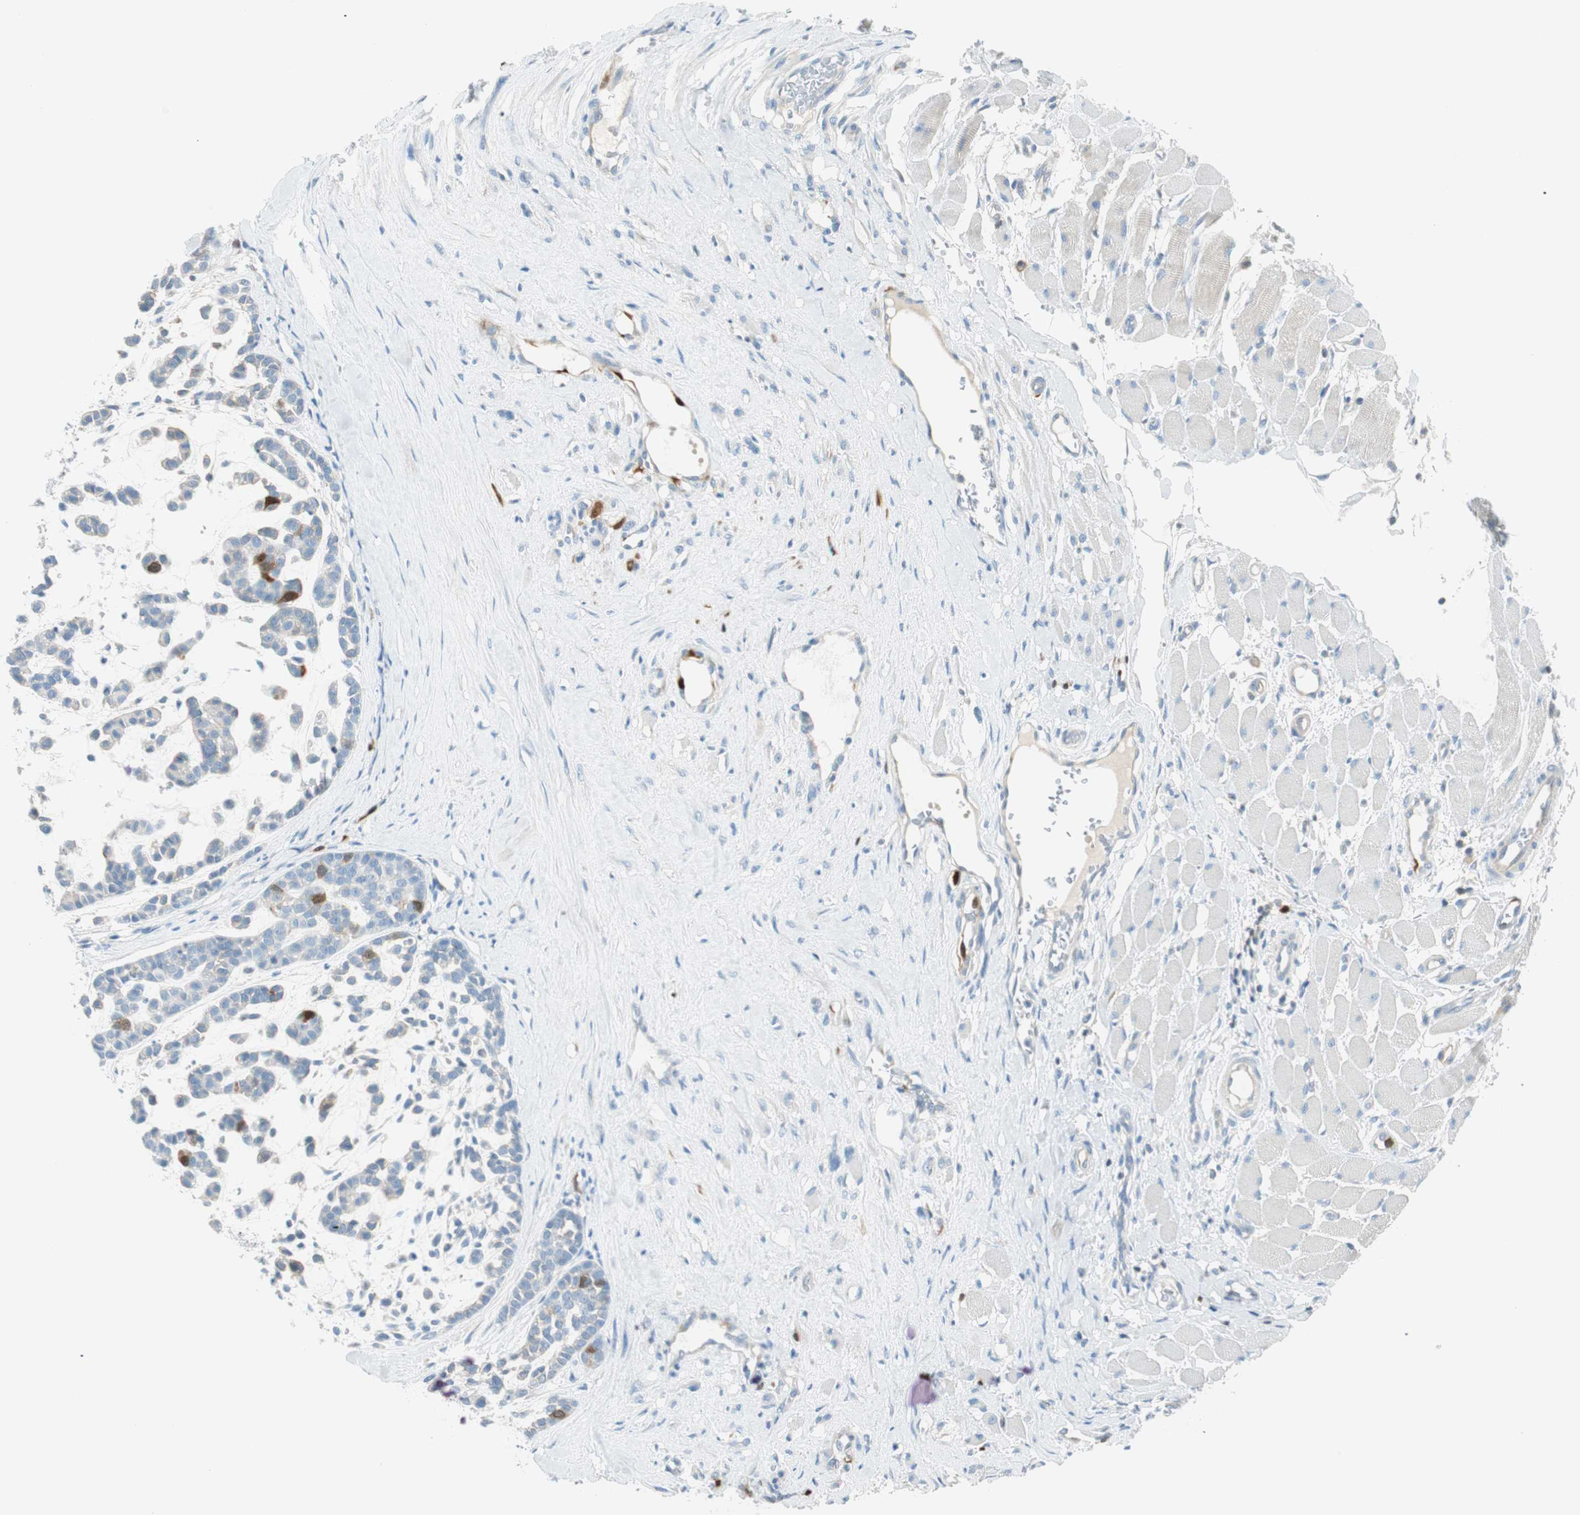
{"staining": {"intensity": "weak", "quantity": "<25%", "location": "cytoplasmic/membranous,nuclear"}, "tissue": "head and neck cancer", "cell_type": "Tumor cells", "image_type": "cancer", "snomed": [{"axis": "morphology", "description": "Adenocarcinoma, NOS"}, {"axis": "morphology", "description": "Adenoma, NOS"}, {"axis": "topography", "description": "Head-Neck"}], "caption": "Immunohistochemistry (IHC) of head and neck cancer demonstrates no staining in tumor cells. (DAB immunohistochemistry visualized using brightfield microscopy, high magnification).", "gene": "PTTG1", "patient": {"sex": "female", "age": 55}}